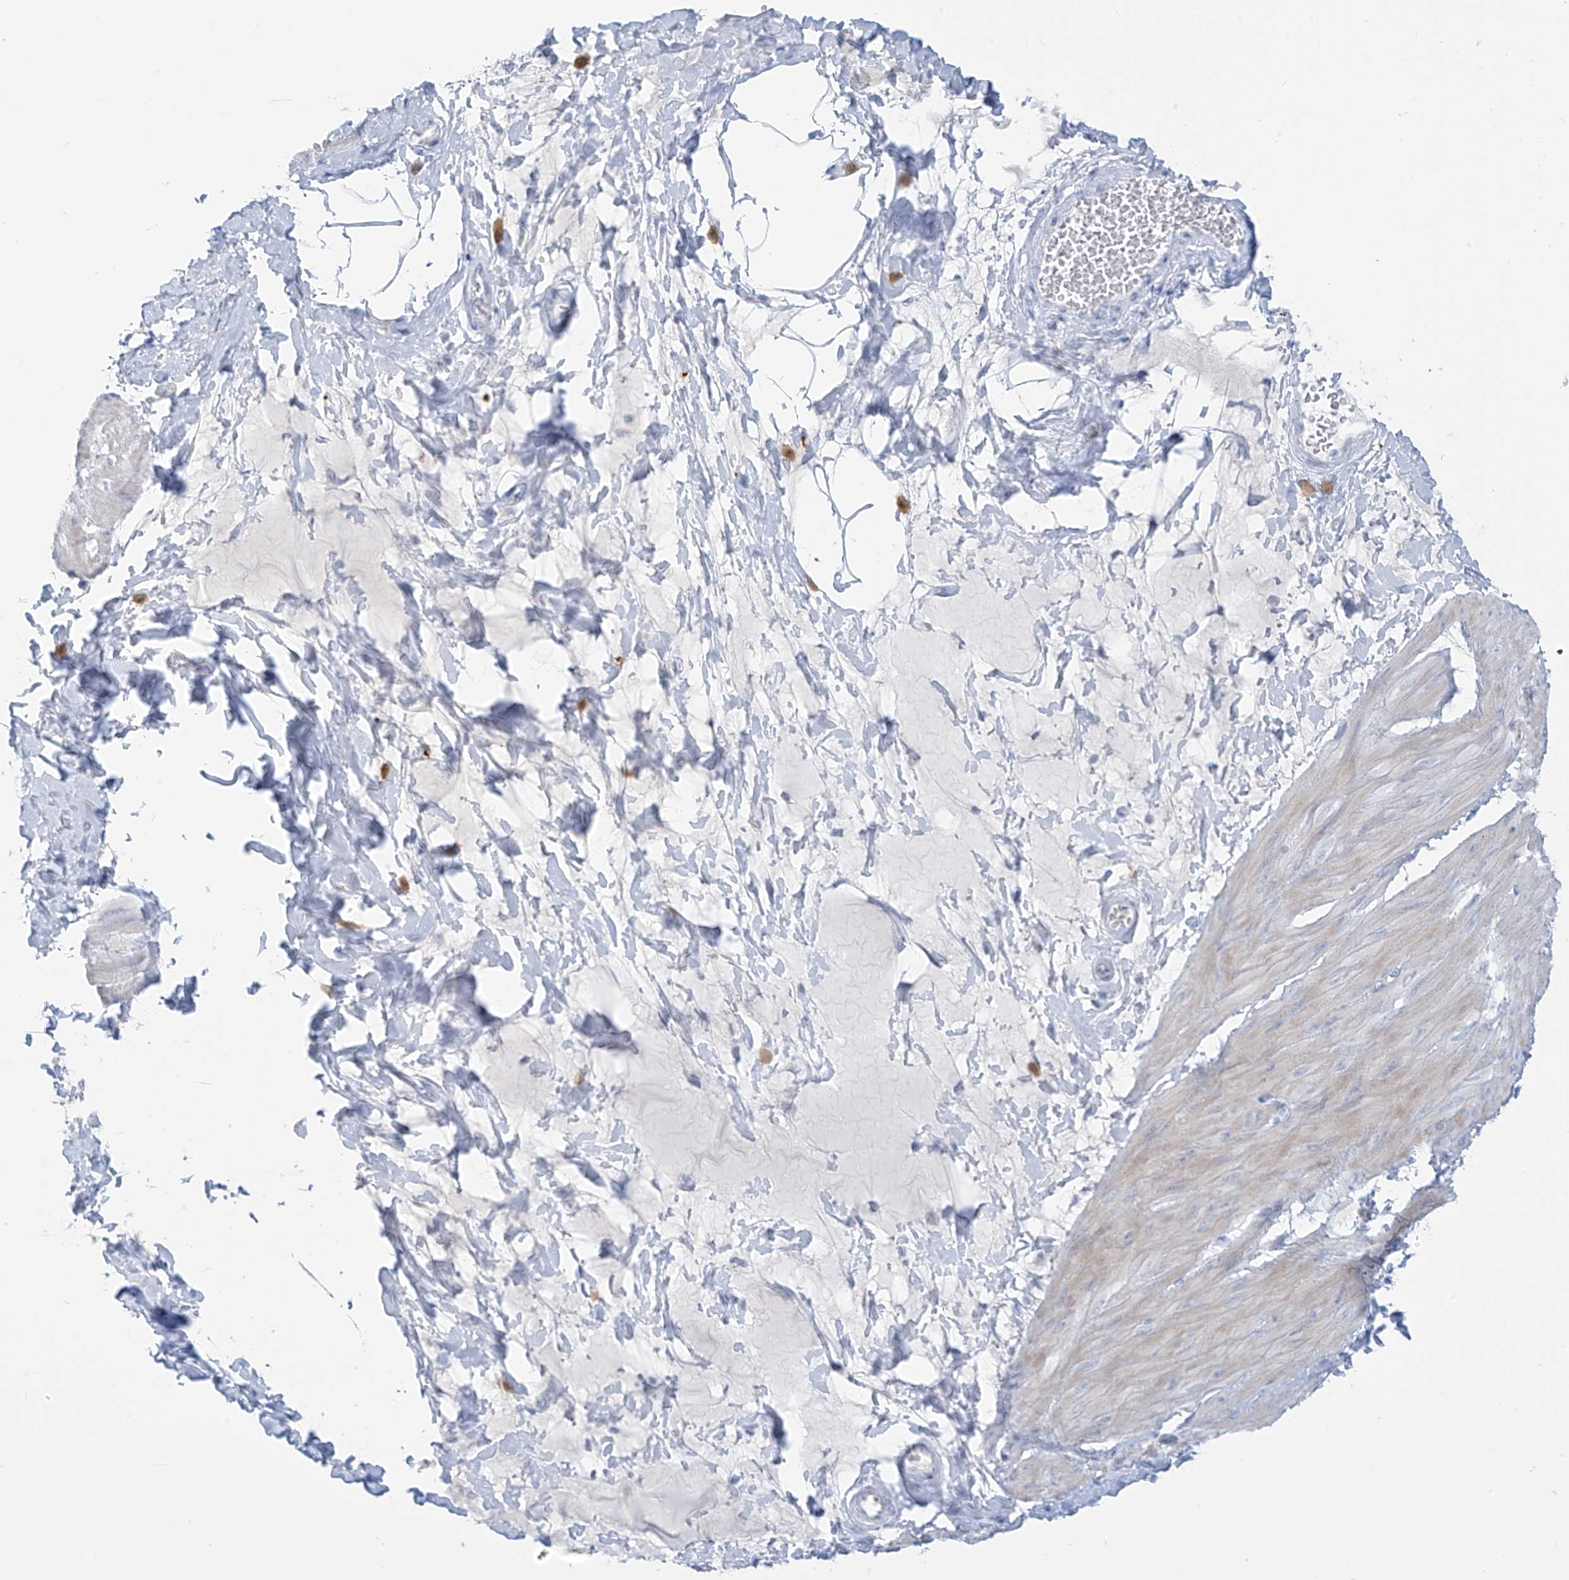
{"staining": {"intensity": "negative", "quantity": "none", "location": "none"}, "tissue": "smooth muscle", "cell_type": "Smooth muscle cells", "image_type": "normal", "snomed": [{"axis": "morphology", "description": "Urothelial carcinoma, High grade"}, {"axis": "topography", "description": "Urinary bladder"}], "caption": "DAB immunohistochemical staining of benign human smooth muscle shows no significant expression in smooth muscle cells.", "gene": "TRMT2B", "patient": {"sex": "male", "age": 46}}